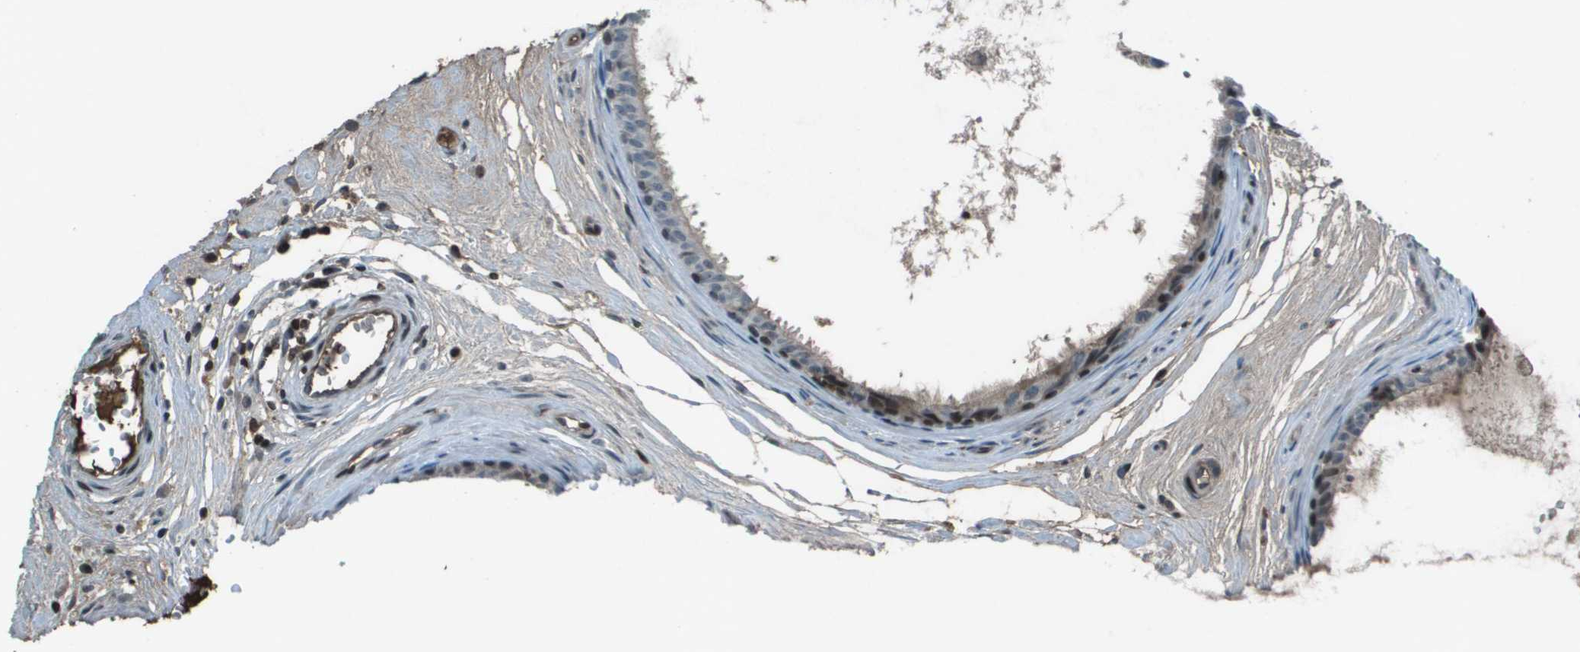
{"staining": {"intensity": "moderate", "quantity": "<25%", "location": "cytoplasmic/membranous,nuclear"}, "tissue": "epididymis", "cell_type": "Glandular cells", "image_type": "normal", "snomed": [{"axis": "morphology", "description": "Normal tissue, NOS"}, {"axis": "morphology", "description": "Inflammation, NOS"}, {"axis": "topography", "description": "Epididymis"}], "caption": "An IHC histopathology image of unremarkable tissue is shown. Protein staining in brown highlights moderate cytoplasmic/membranous,nuclear positivity in epididymis within glandular cells. The protein of interest is shown in brown color, while the nuclei are stained blue.", "gene": "CXCL12", "patient": {"sex": "male", "age": 85}}